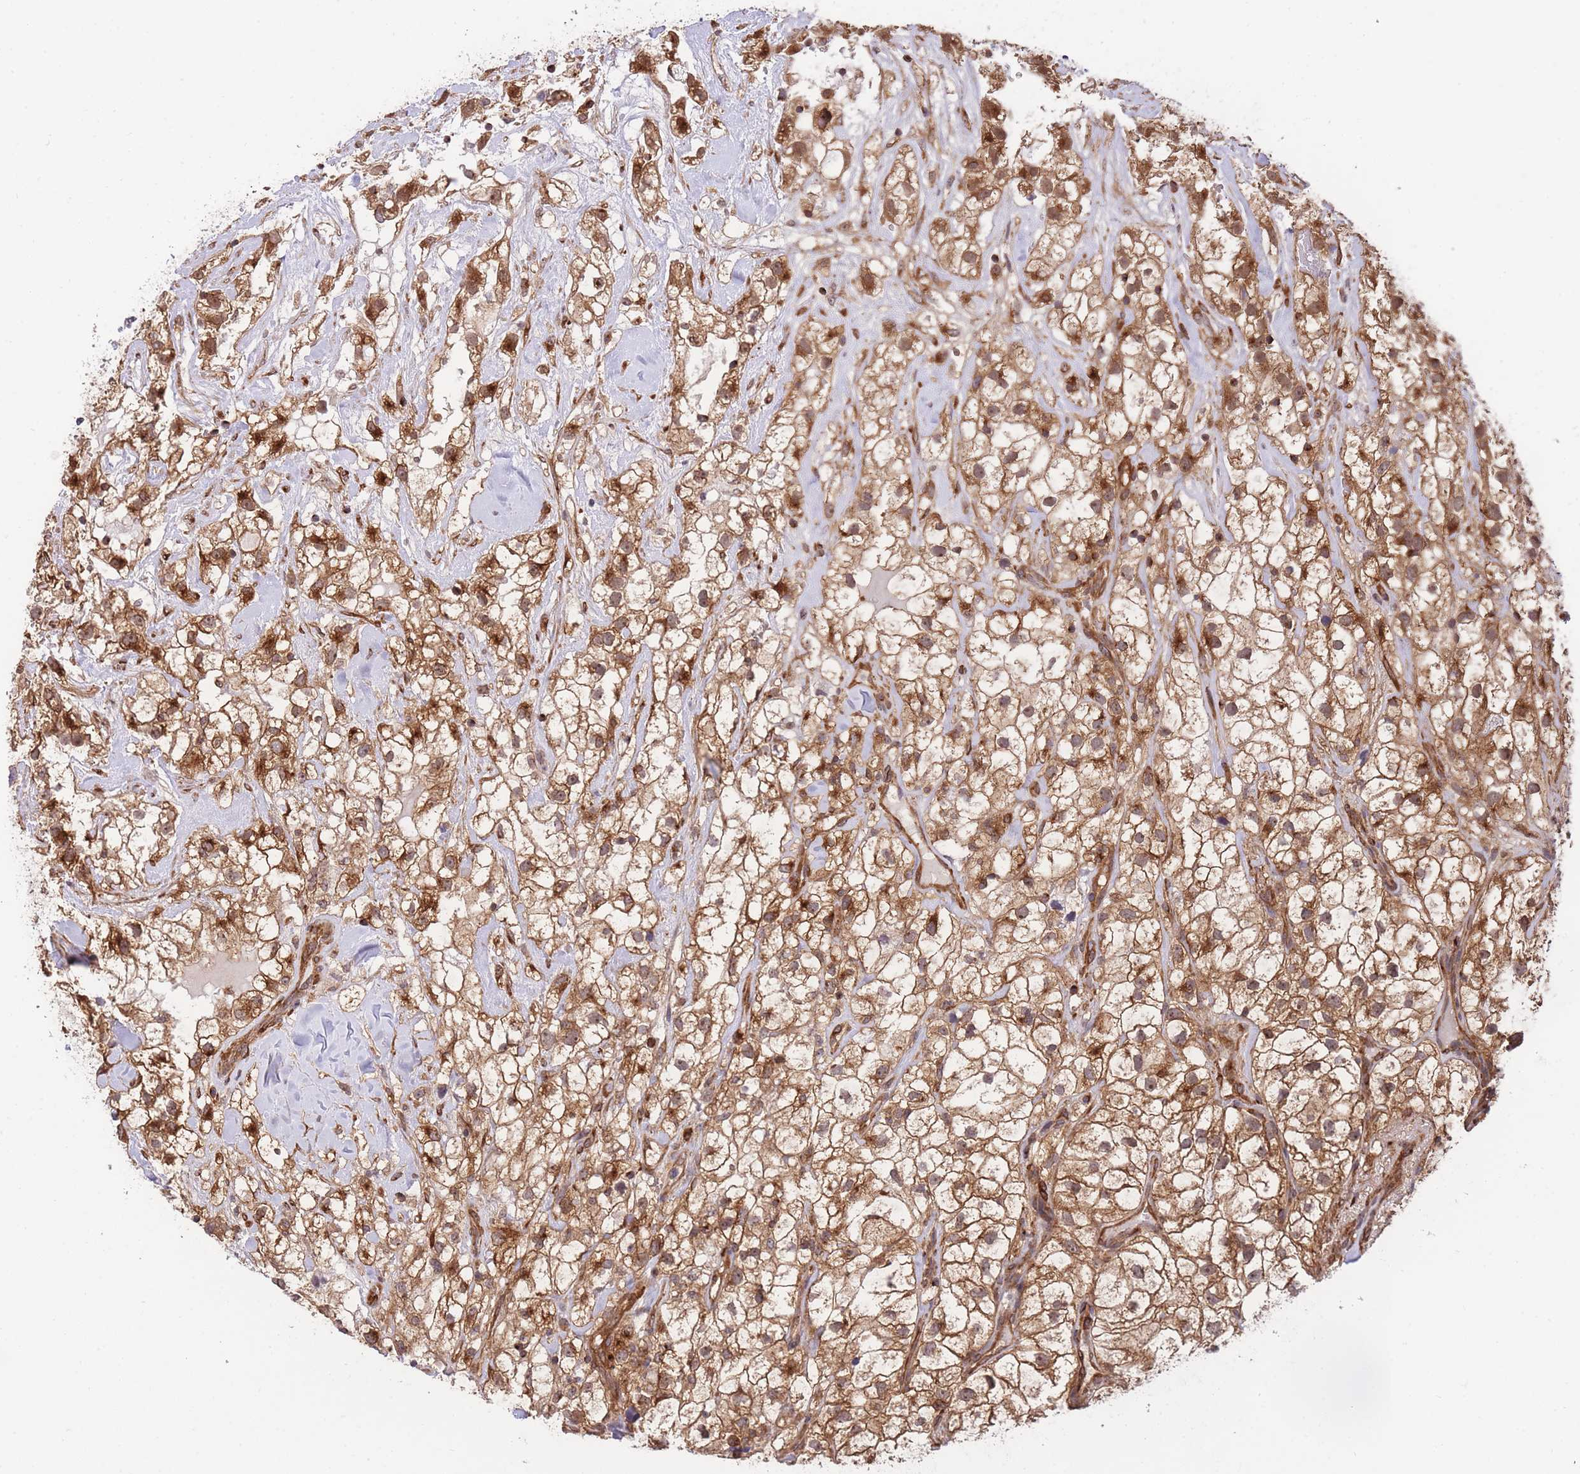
{"staining": {"intensity": "moderate", "quantity": ">75%", "location": "cytoplasmic/membranous,nuclear"}, "tissue": "renal cancer", "cell_type": "Tumor cells", "image_type": "cancer", "snomed": [{"axis": "morphology", "description": "Adenocarcinoma, NOS"}, {"axis": "topography", "description": "Kidney"}], "caption": "This photomicrograph demonstrates IHC staining of adenocarcinoma (renal), with medium moderate cytoplasmic/membranous and nuclear staining in approximately >75% of tumor cells.", "gene": "EXOSC8", "patient": {"sex": "male", "age": 59}}